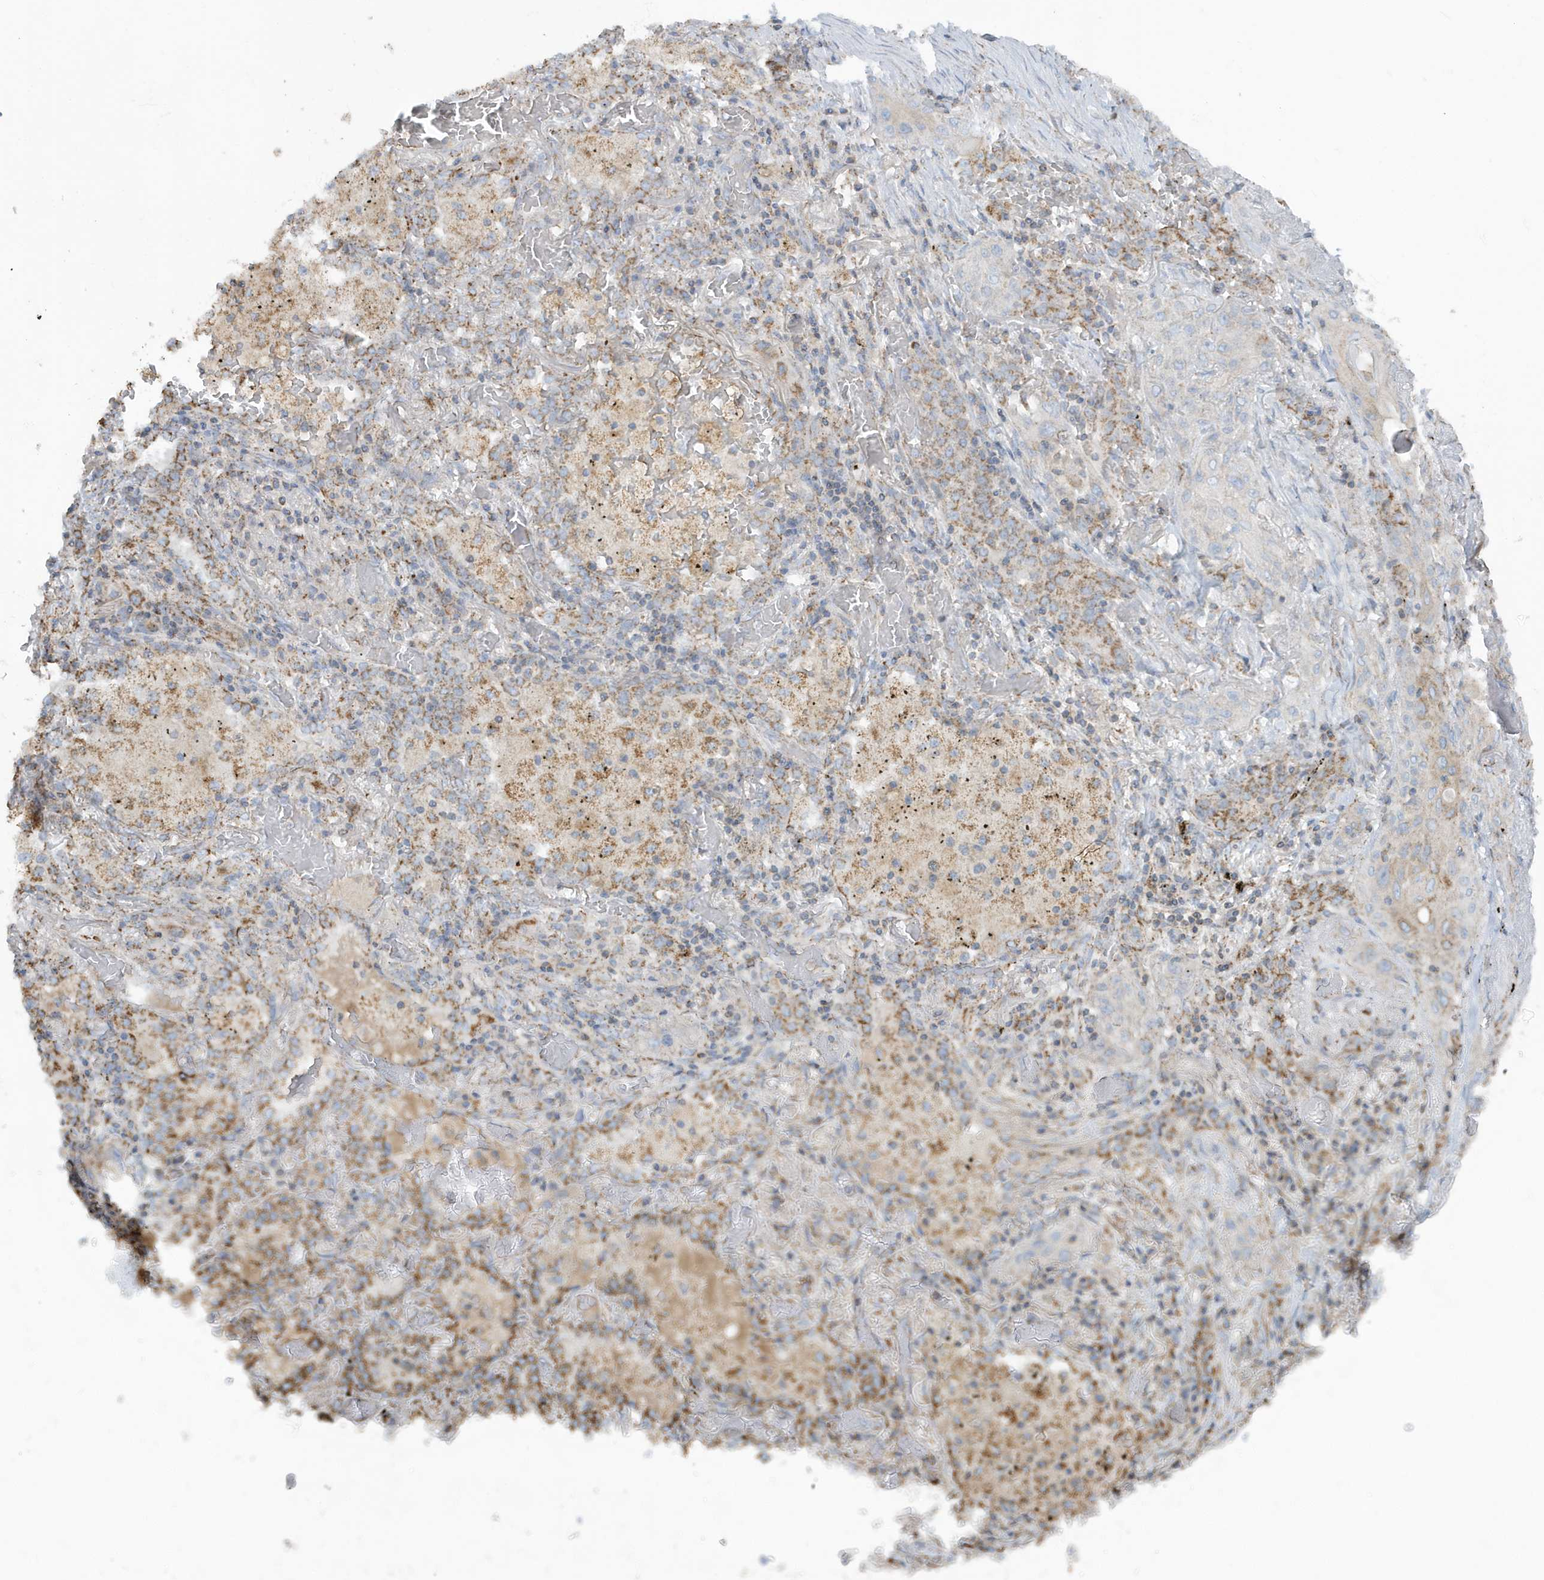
{"staining": {"intensity": "moderate", "quantity": ">75%", "location": "cytoplasmic/membranous"}, "tissue": "lung cancer", "cell_type": "Tumor cells", "image_type": "cancer", "snomed": [{"axis": "morphology", "description": "Squamous cell carcinoma, NOS"}, {"axis": "topography", "description": "Lung"}], "caption": "This is a histology image of IHC staining of lung cancer (squamous cell carcinoma), which shows moderate staining in the cytoplasmic/membranous of tumor cells.", "gene": "RAB11FIP3", "patient": {"sex": "female", "age": 47}}